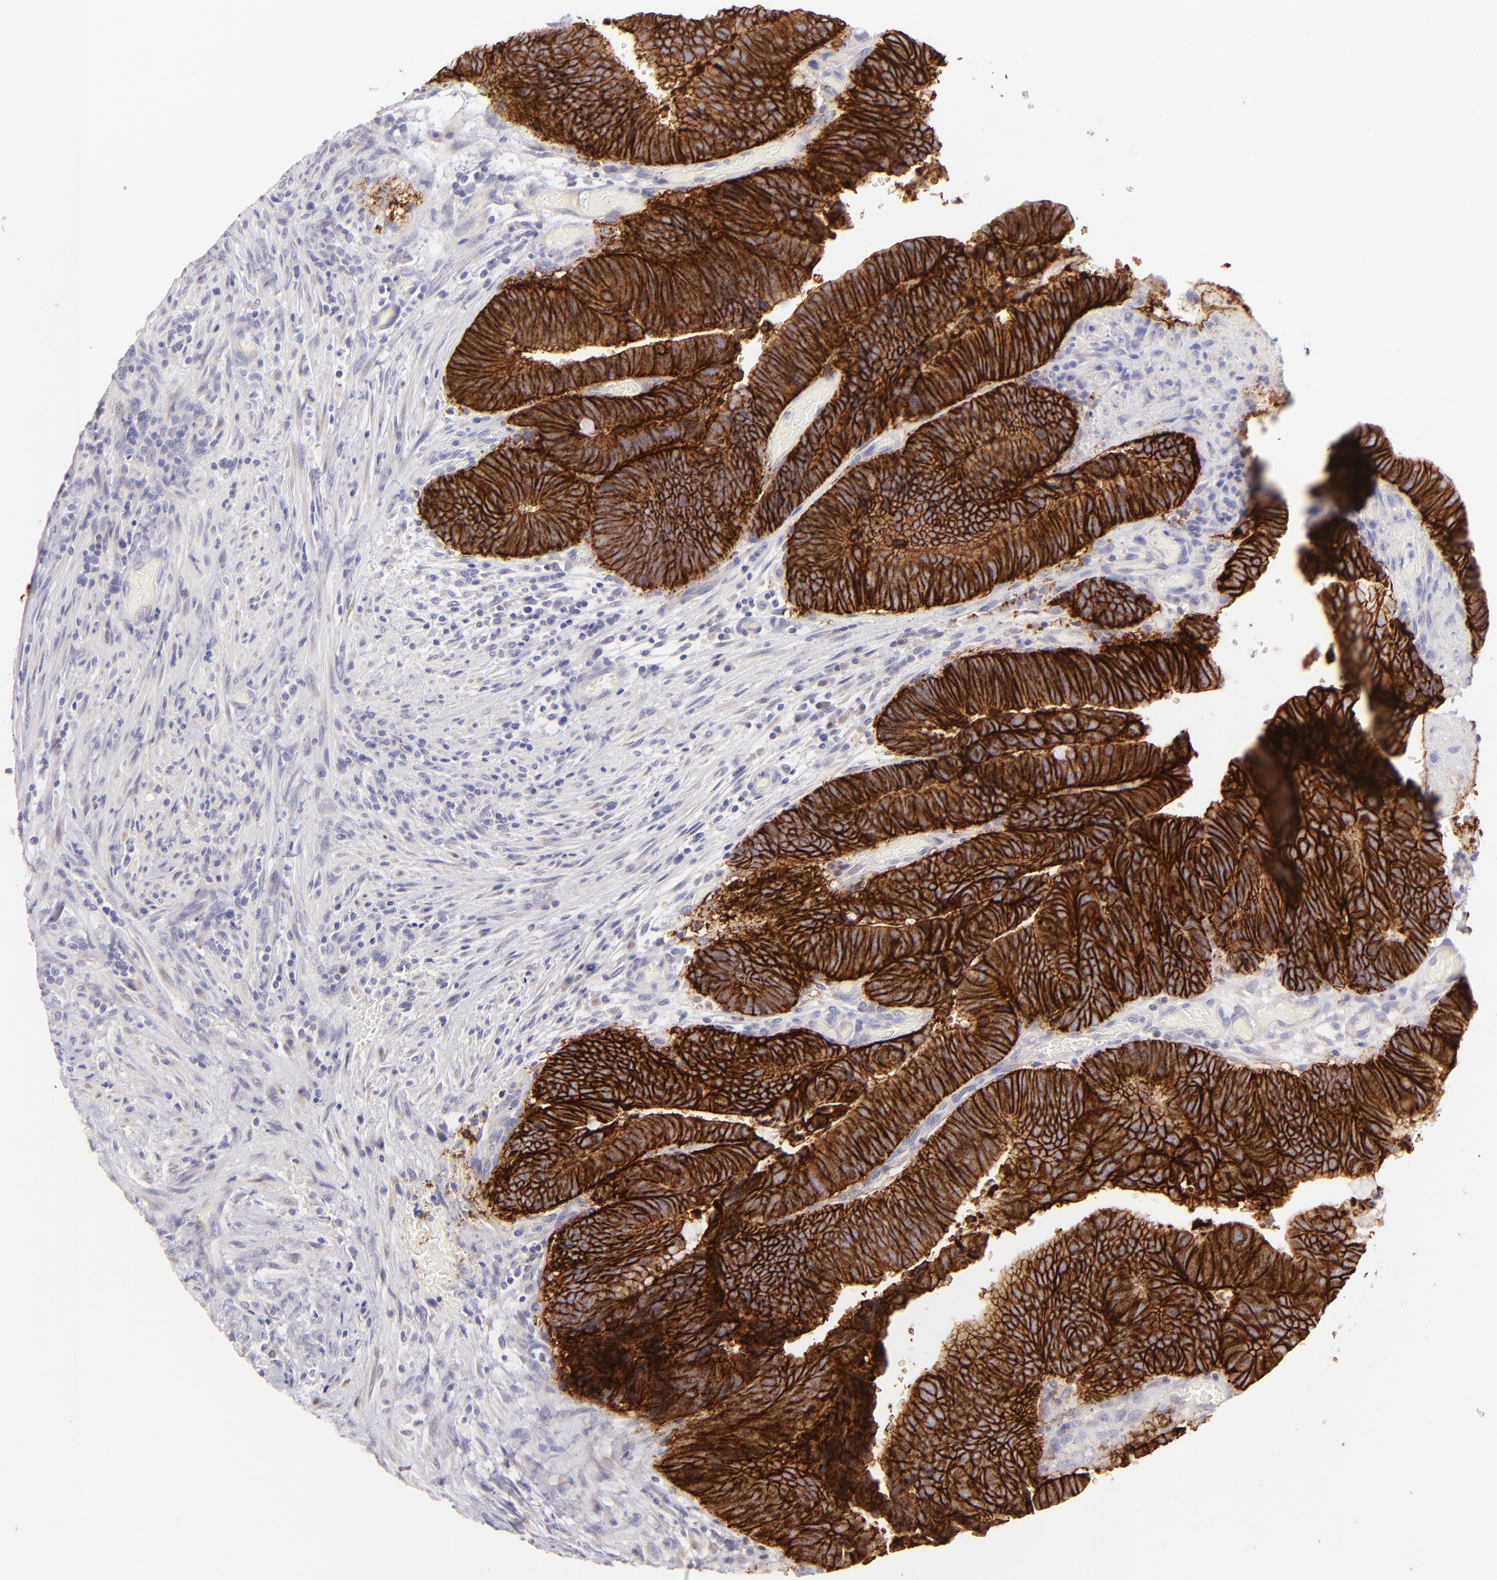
{"staining": {"intensity": "strong", "quantity": ">75%", "location": "cytoplasmic/membranous"}, "tissue": "colorectal cancer", "cell_type": "Tumor cells", "image_type": "cancer", "snomed": [{"axis": "morphology", "description": "Normal tissue, NOS"}, {"axis": "morphology", "description": "Adenocarcinoma, NOS"}, {"axis": "topography", "description": "Rectum"}], "caption": "Colorectal cancer stained with a protein marker exhibits strong staining in tumor cells.", "gene": "CLDN4", "patient": {"sex": "male", "age": 92}}